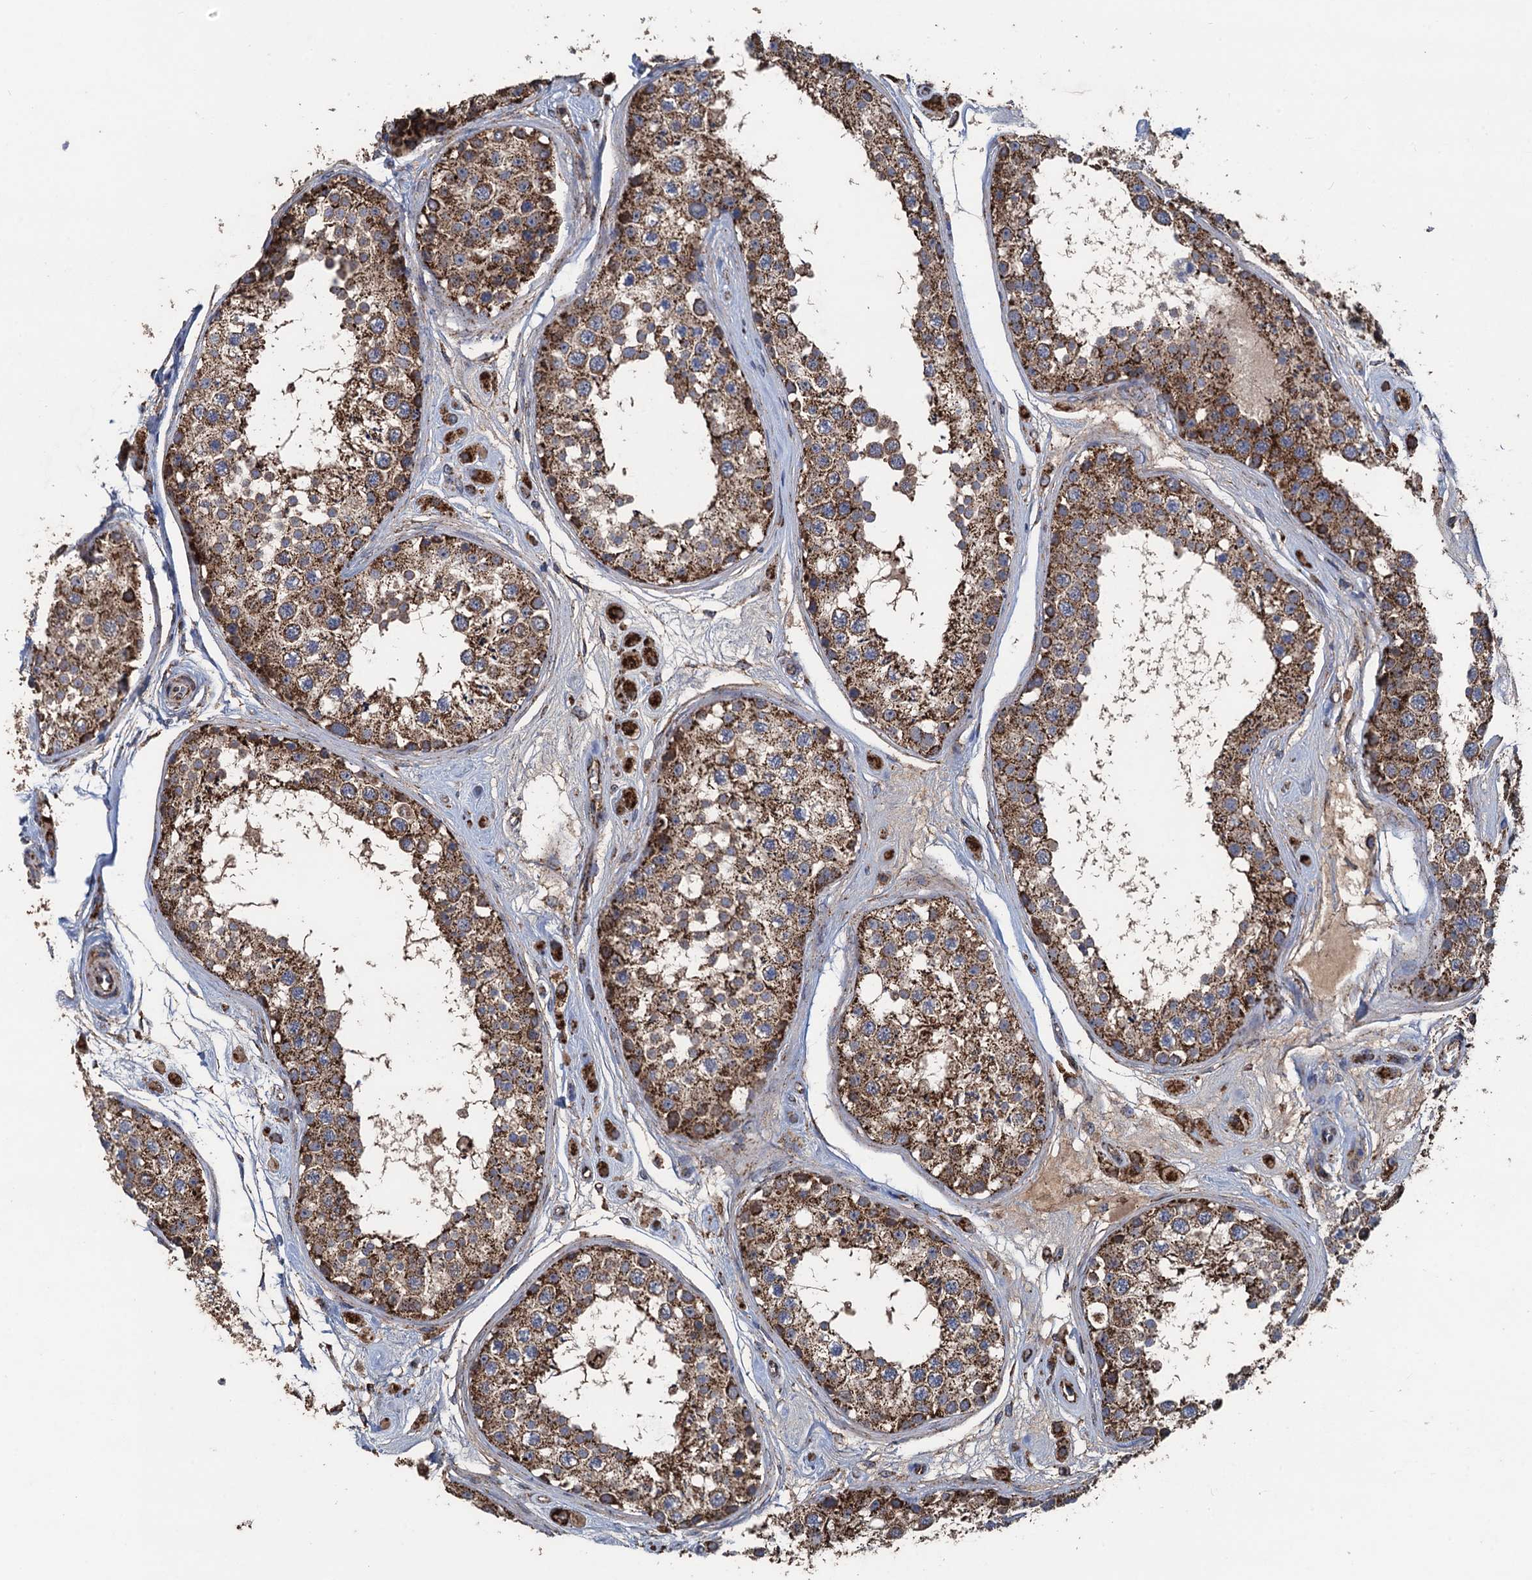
{"staining": {"intensity": "strong", "quantity": ">75%", "location": "cytoplasmic/membranous"}, "tissue": "testis", "cell_type": "Cells in seminiferous ducts", "image_type": "normal", "snomed": [{"axis": "morphology", "description": "Normal tissue, NOS"}, {"axis": "topography", "description": "Testis"}], "caption": "A high-resolution micrograph shows IHC staining of normal testis, which displays strong cytoplasmic/membranous positivity in approximately >75% of cells in seminiferous ducts.", "gene": "DGLUCY", "patient": {"sex": "male", "age": 25}}